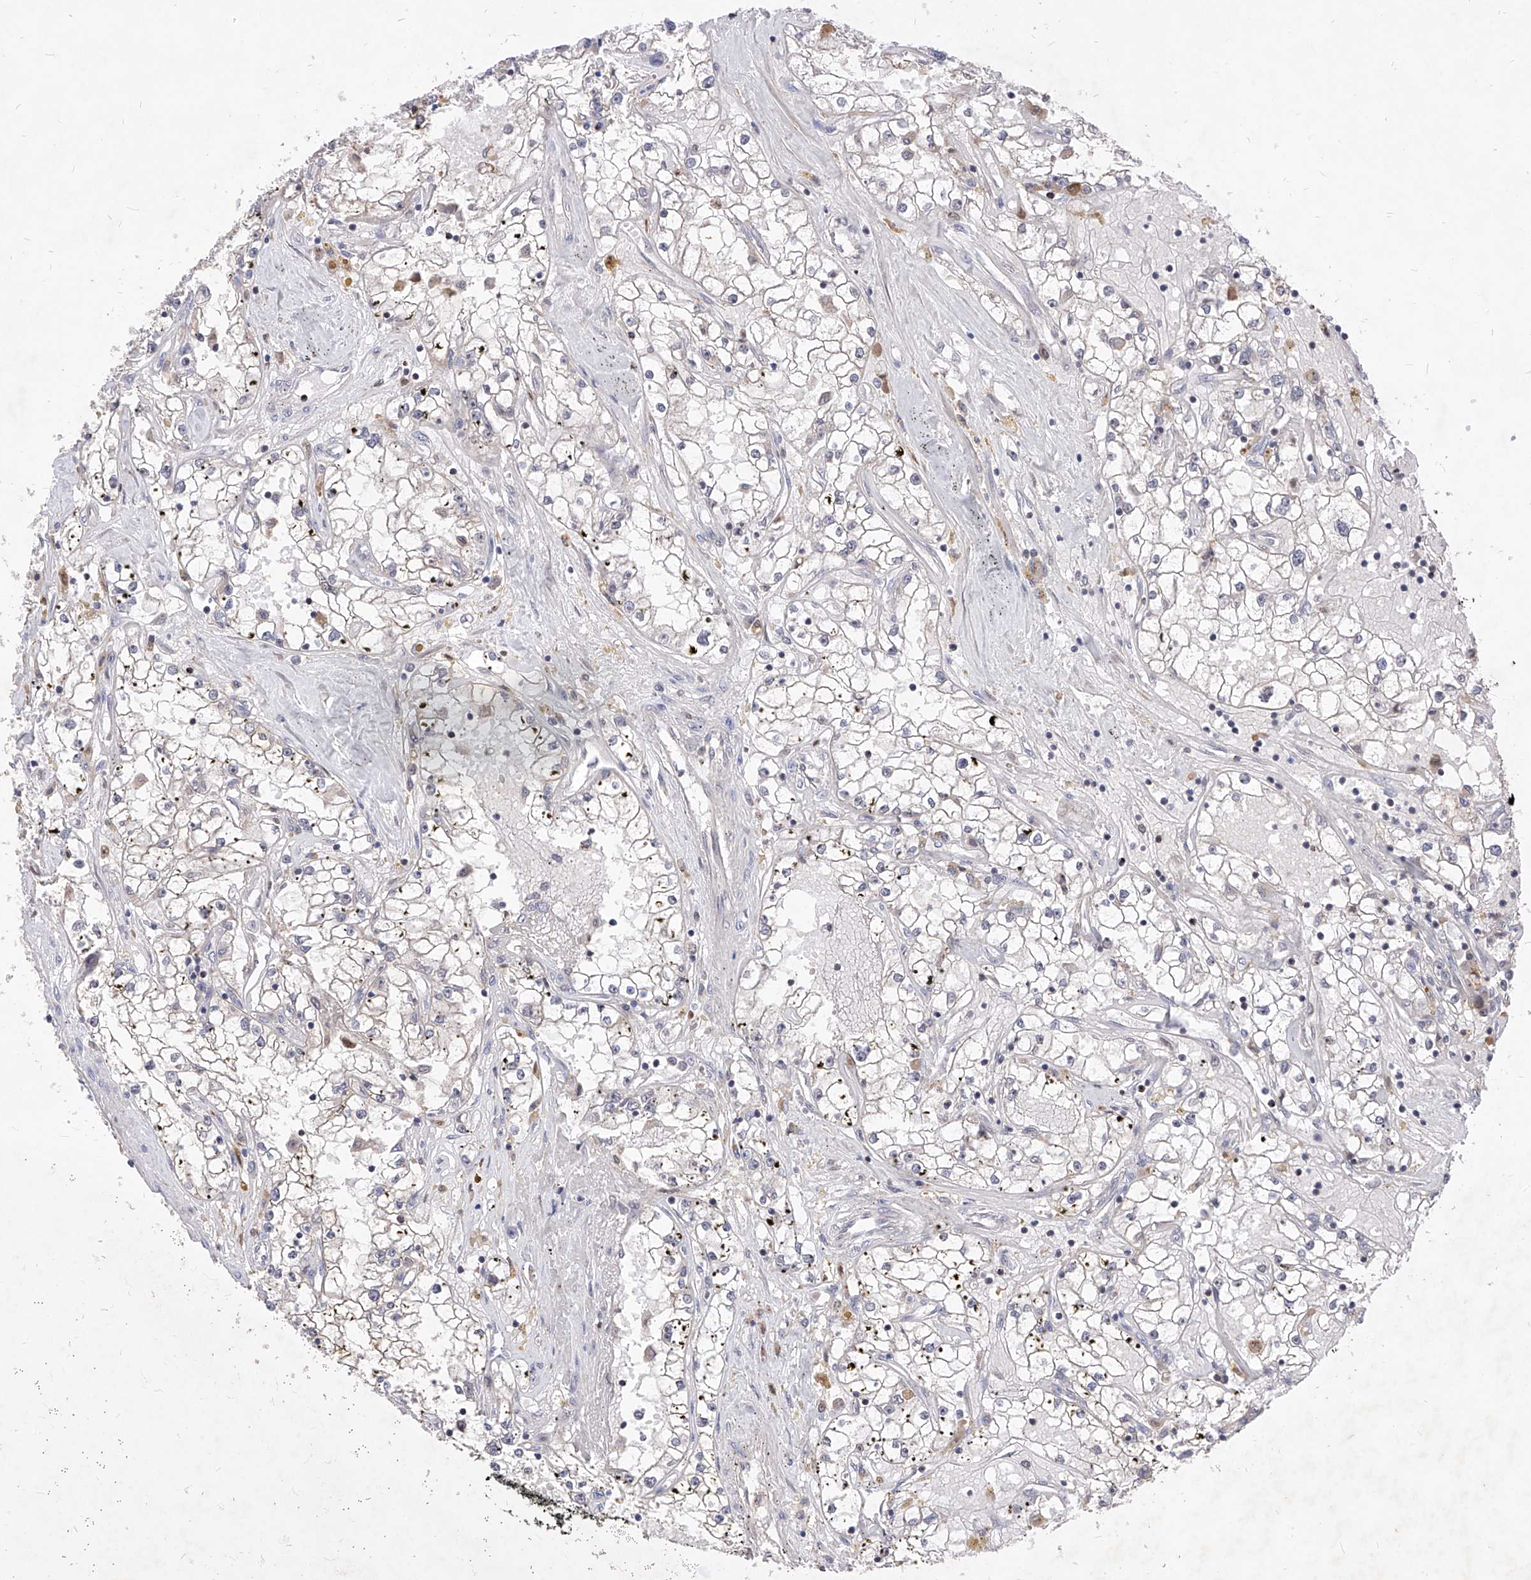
{"staining": {"intensity": "negative", "quantity": "none", "location": "none"}, "tissue": "renal cancer", "cell_type": "Tumor cells", "image_type": "cancer", "snomed": [{"axis": "morphology", "description": "Adenocarcinoma, NOS"}, {"axis": "topography", "description": "Kidney"}], "caption": "High power microscopy photomicrograph of an IHC micrograph of adenocarcinoma (renal), revealing no significant staining in tumor cells.", "gene": "LGR4", "patient": {"sex": "male", "age": 56}}